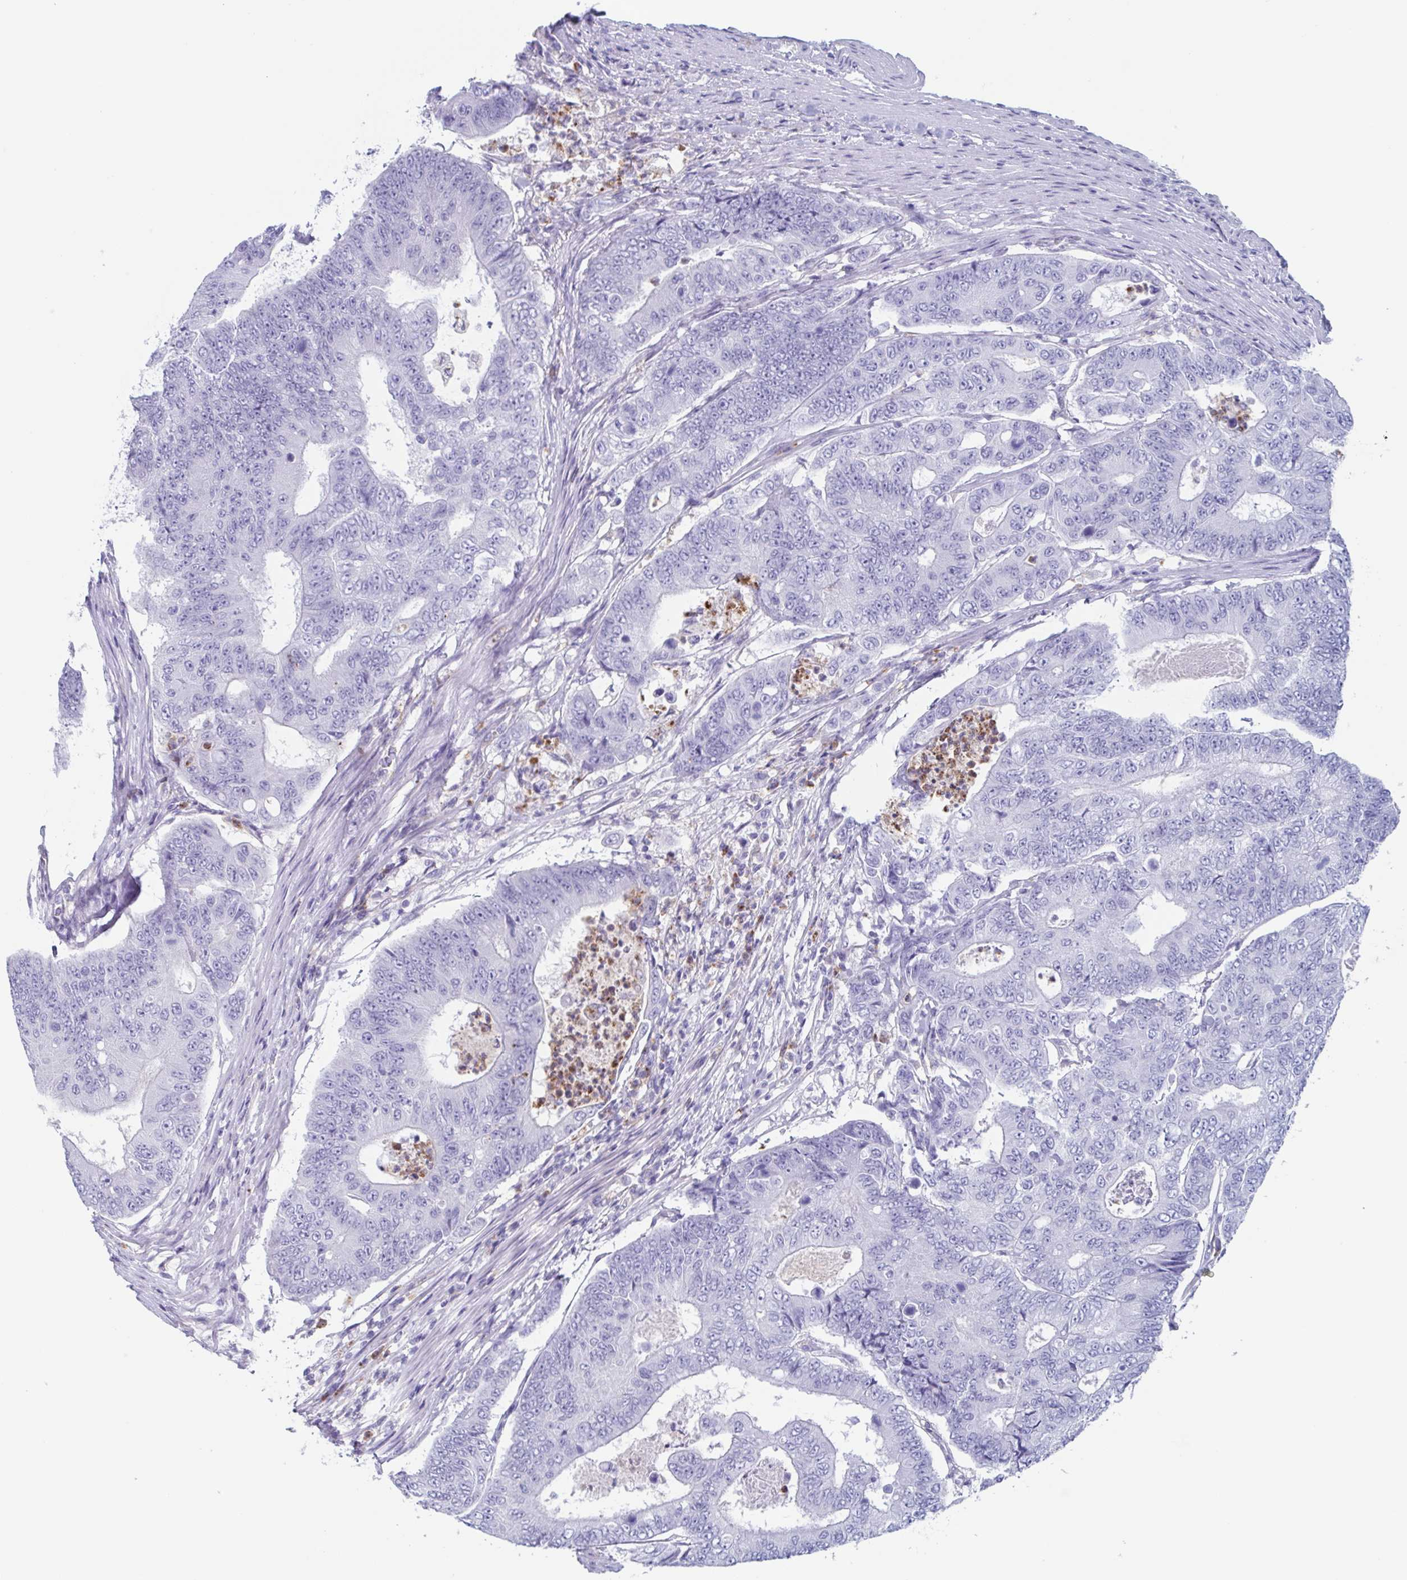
{"staining": {"intensity": "negative", "quantity": "none", "location": "none"}, "tissue": "colorectal cancer", "cell_type": "Tumor cells", "image_type": "cancer", "snomed": [{"axis": "morphology", "description": "Adenocarcinoma, NOS"}, {"axis": "topography", "description": "Colon"}], "caption": "Tumor cells show no significant protein expression in colorectal cancer.", "gene": "BPI", "patient": {"sex": "female", "age": 48}}